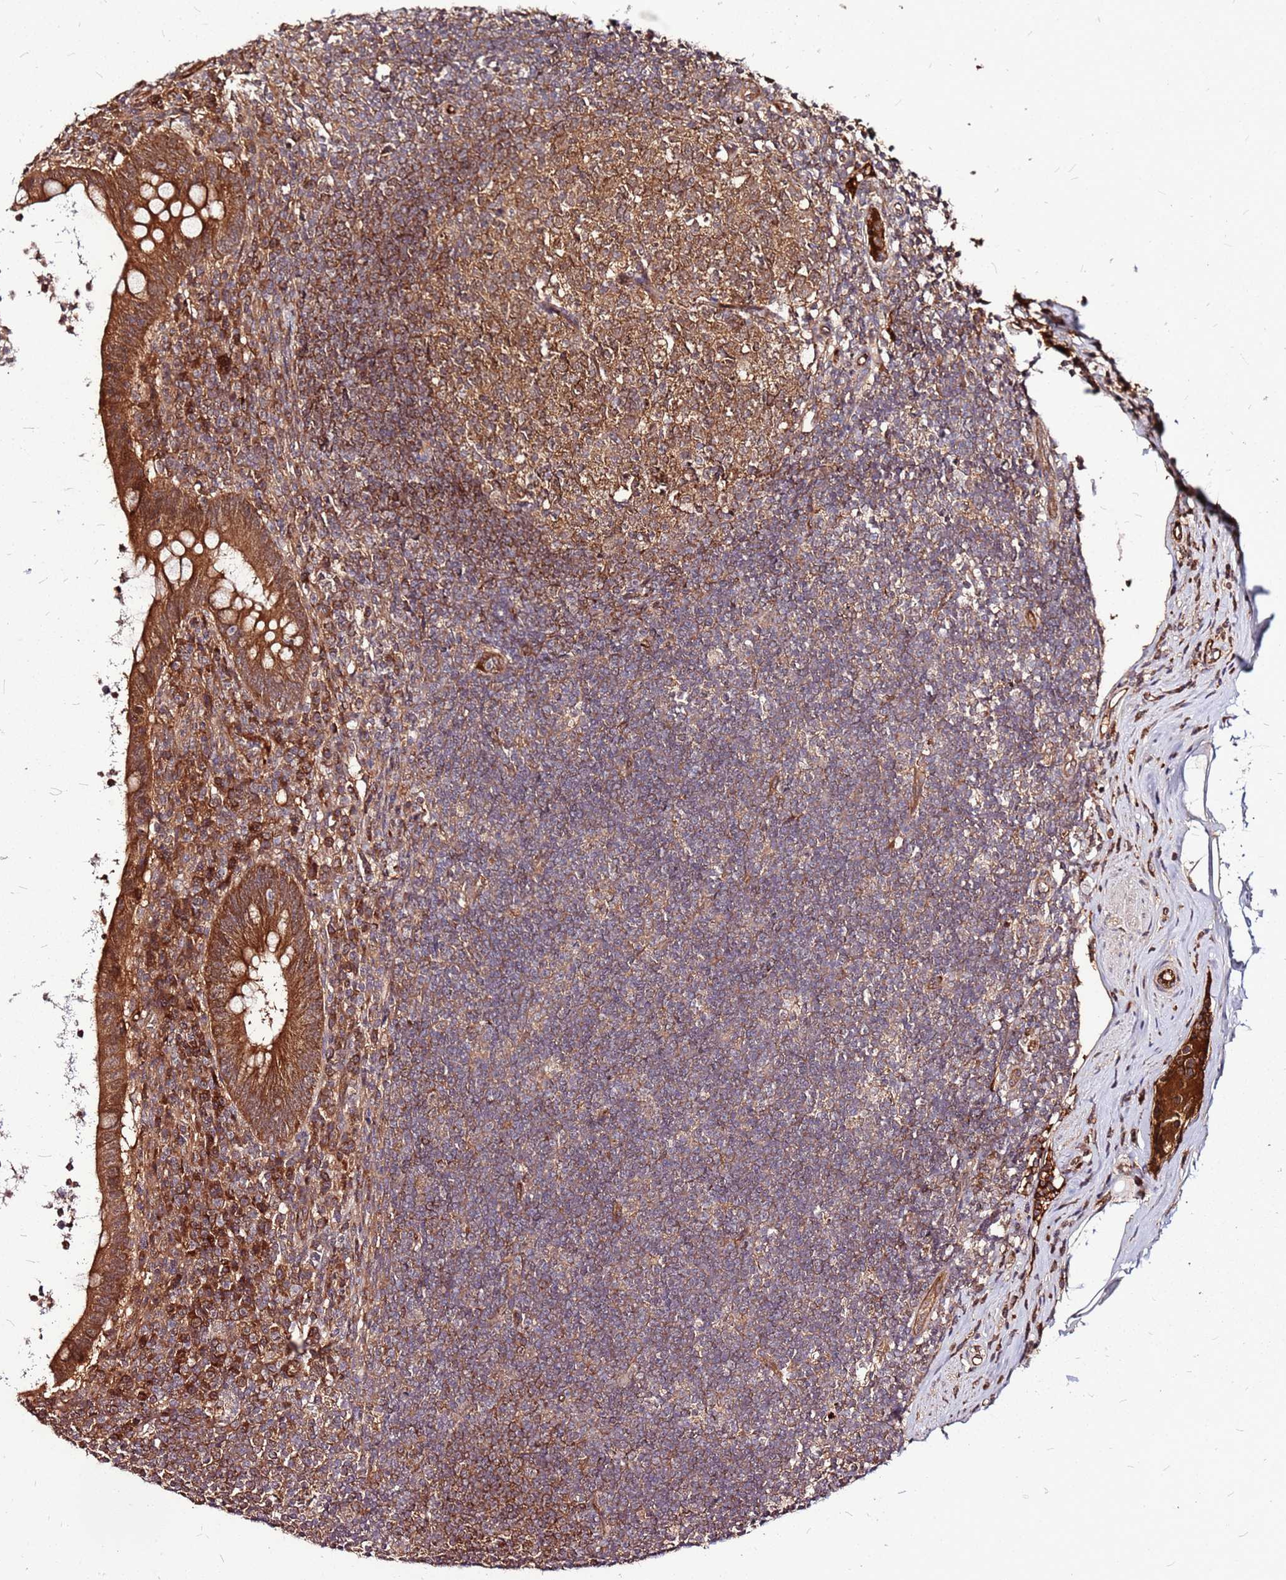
{"staining": {"intensity": "strong", "quantity": ">75%", "location": "cytoplasmic/membranous"}, "tissue": "appendix", "cell_type": "Glandular cells", "image_type": "normal", "snomed": [{"axis": "morphology", "description": "Normal tissue, NOS"}, {"axis": "topography", "description": "Appendix"}], "caption": "This photomicrograph exhibits IHC staining of unremarkable human appendix, with high strong cytoplasmic/membranous positivity in approximately >75% of glandular cells.", "gene": "LYPLAL1", "patient": {"sex": "female", "age": 56}}